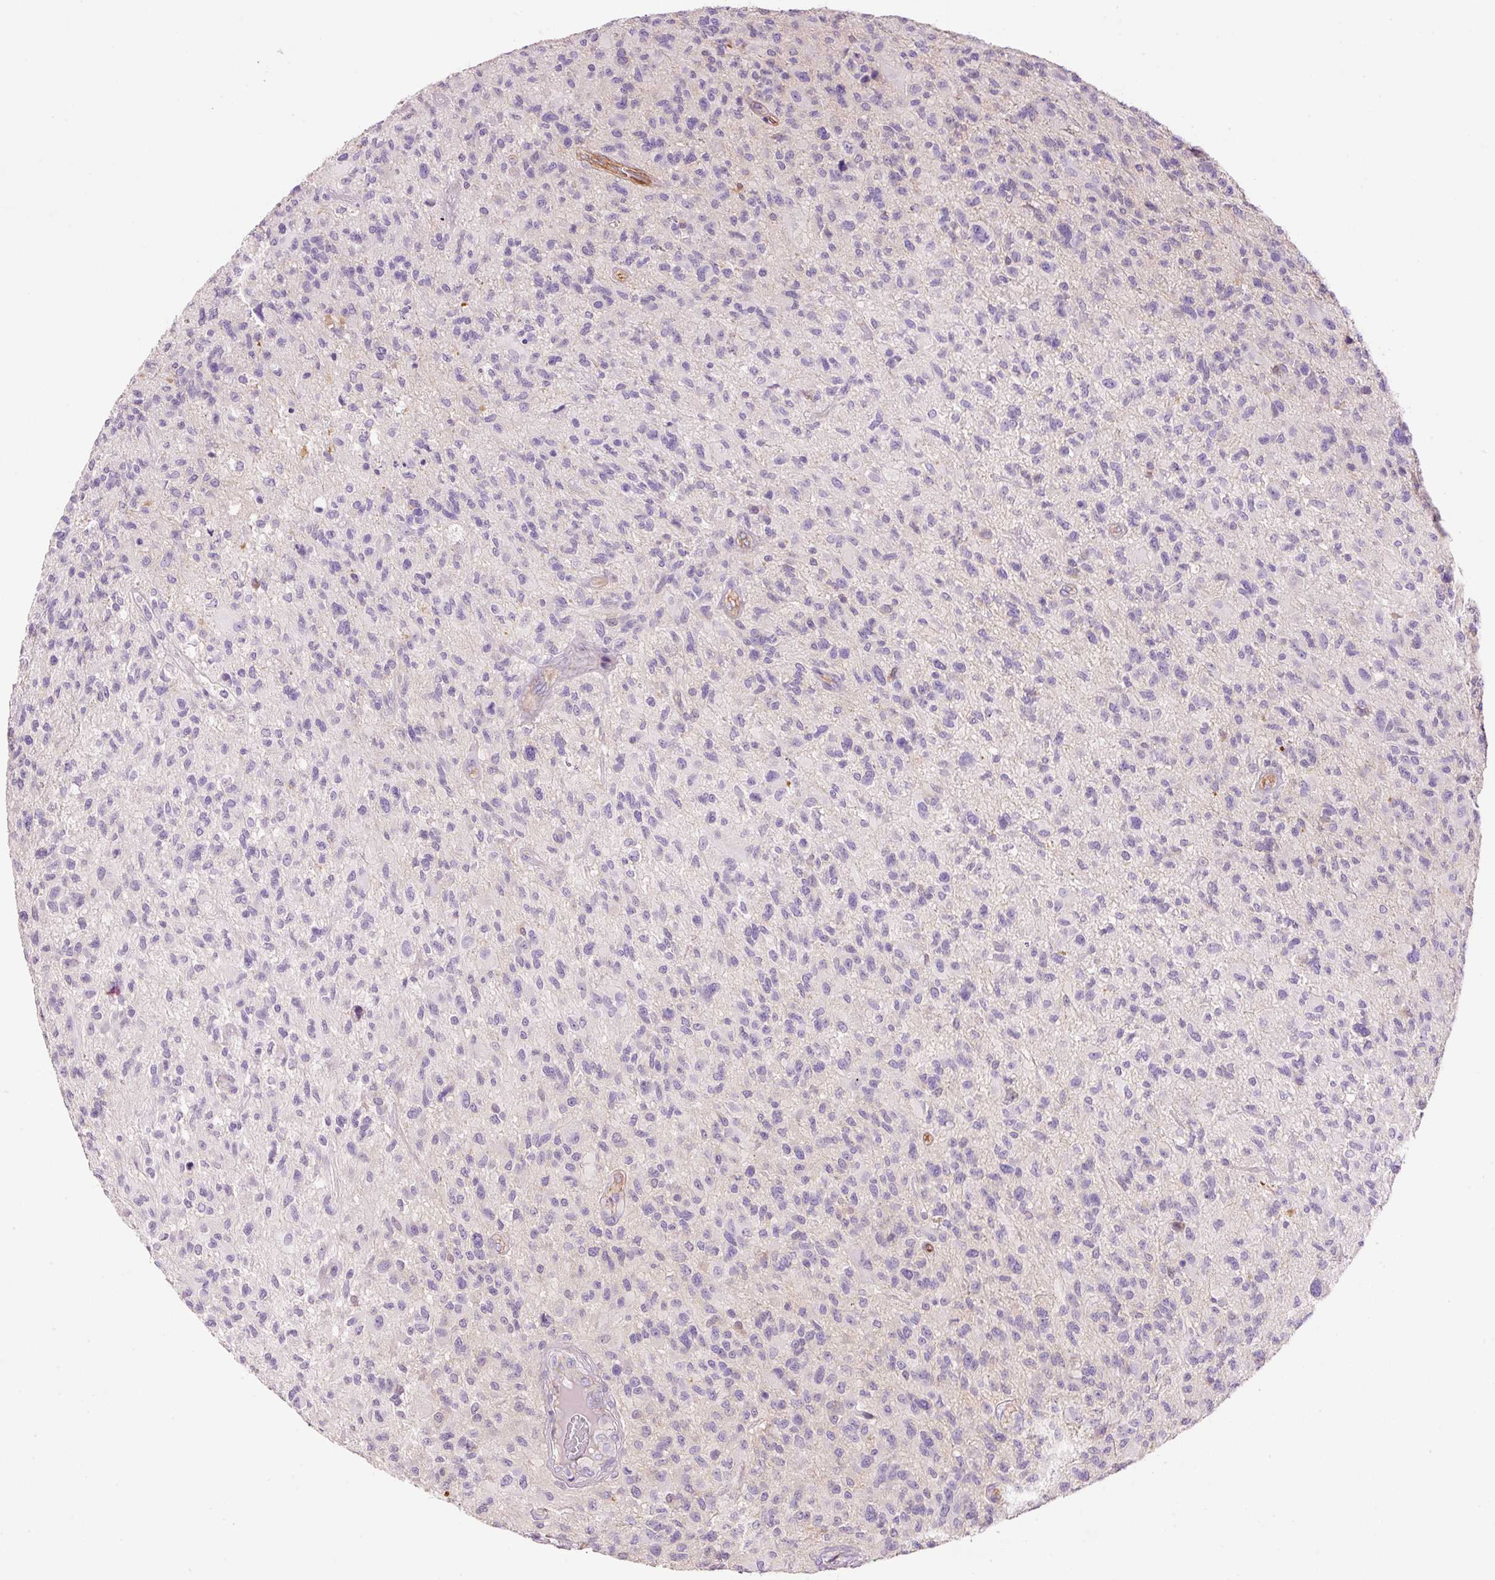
{"staining": {"intensity": "negative", "quantity": "none", "location": "none"}, "tissue": "glioma", "cell_type": "Tumor cells", "image_type": "cancer", "snomed": [{"axis": "morphology", "description": "Glioma, malignant, High grade"}, {"axis": "topography", "description": "Brain"}], "caption": "Tumor cells are negative for protein expression in human malignant high-grade glioma.", "gene": "SOS2", "patient": {"sex": "male", "age": 47}}